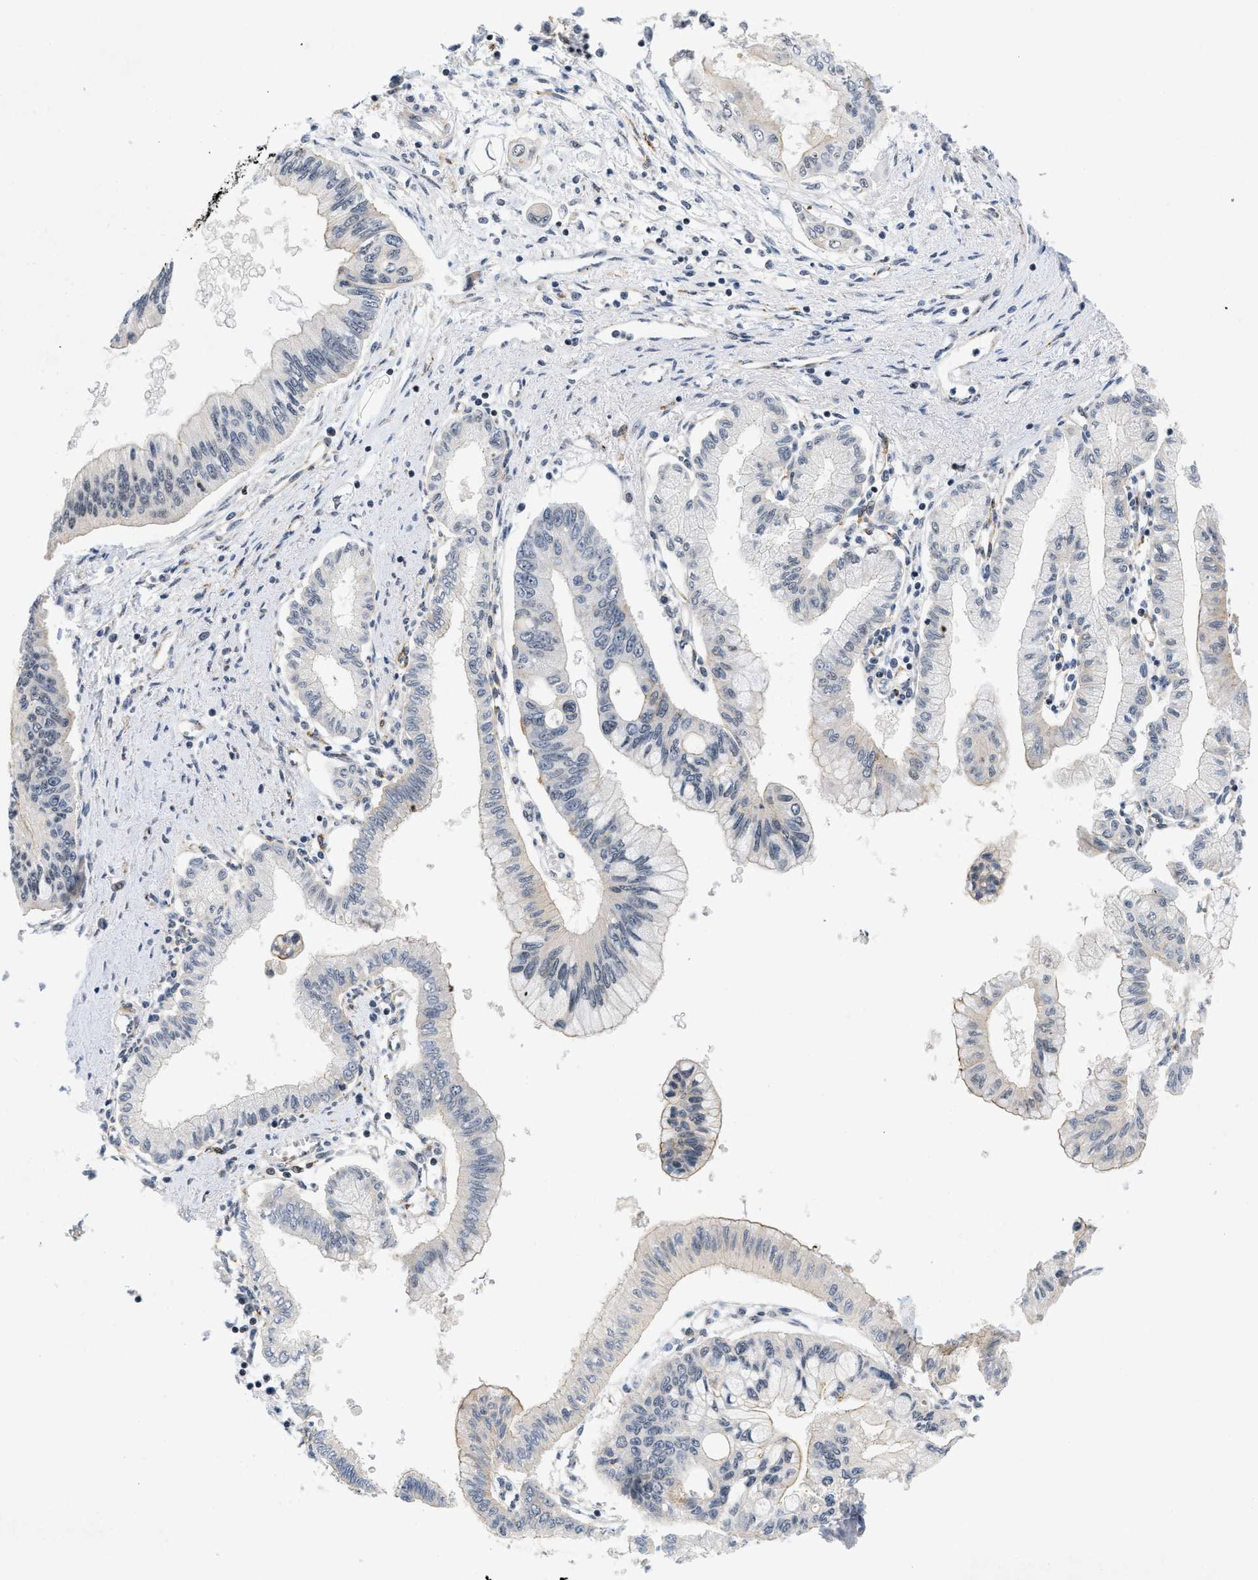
{"staining": {"intensity": "negative", "quantity": "none", "location": "none"}, "tissue": "pancreatic cancer", "cell_type": "Tumor cells", "image_type": "cancer", "snomed": [{"axis": "morphology", "description": "Adenocarcinoma, NOS"}, {"axis": "topography", "description": "Pancreas"}], "caption": "Immunohistochemistry of human pancreatic cancer (adenocarcinoma) displays no positivity in tumor cells.", "gene": "VIP", "patient": {"sex": "female", "age": 77}}